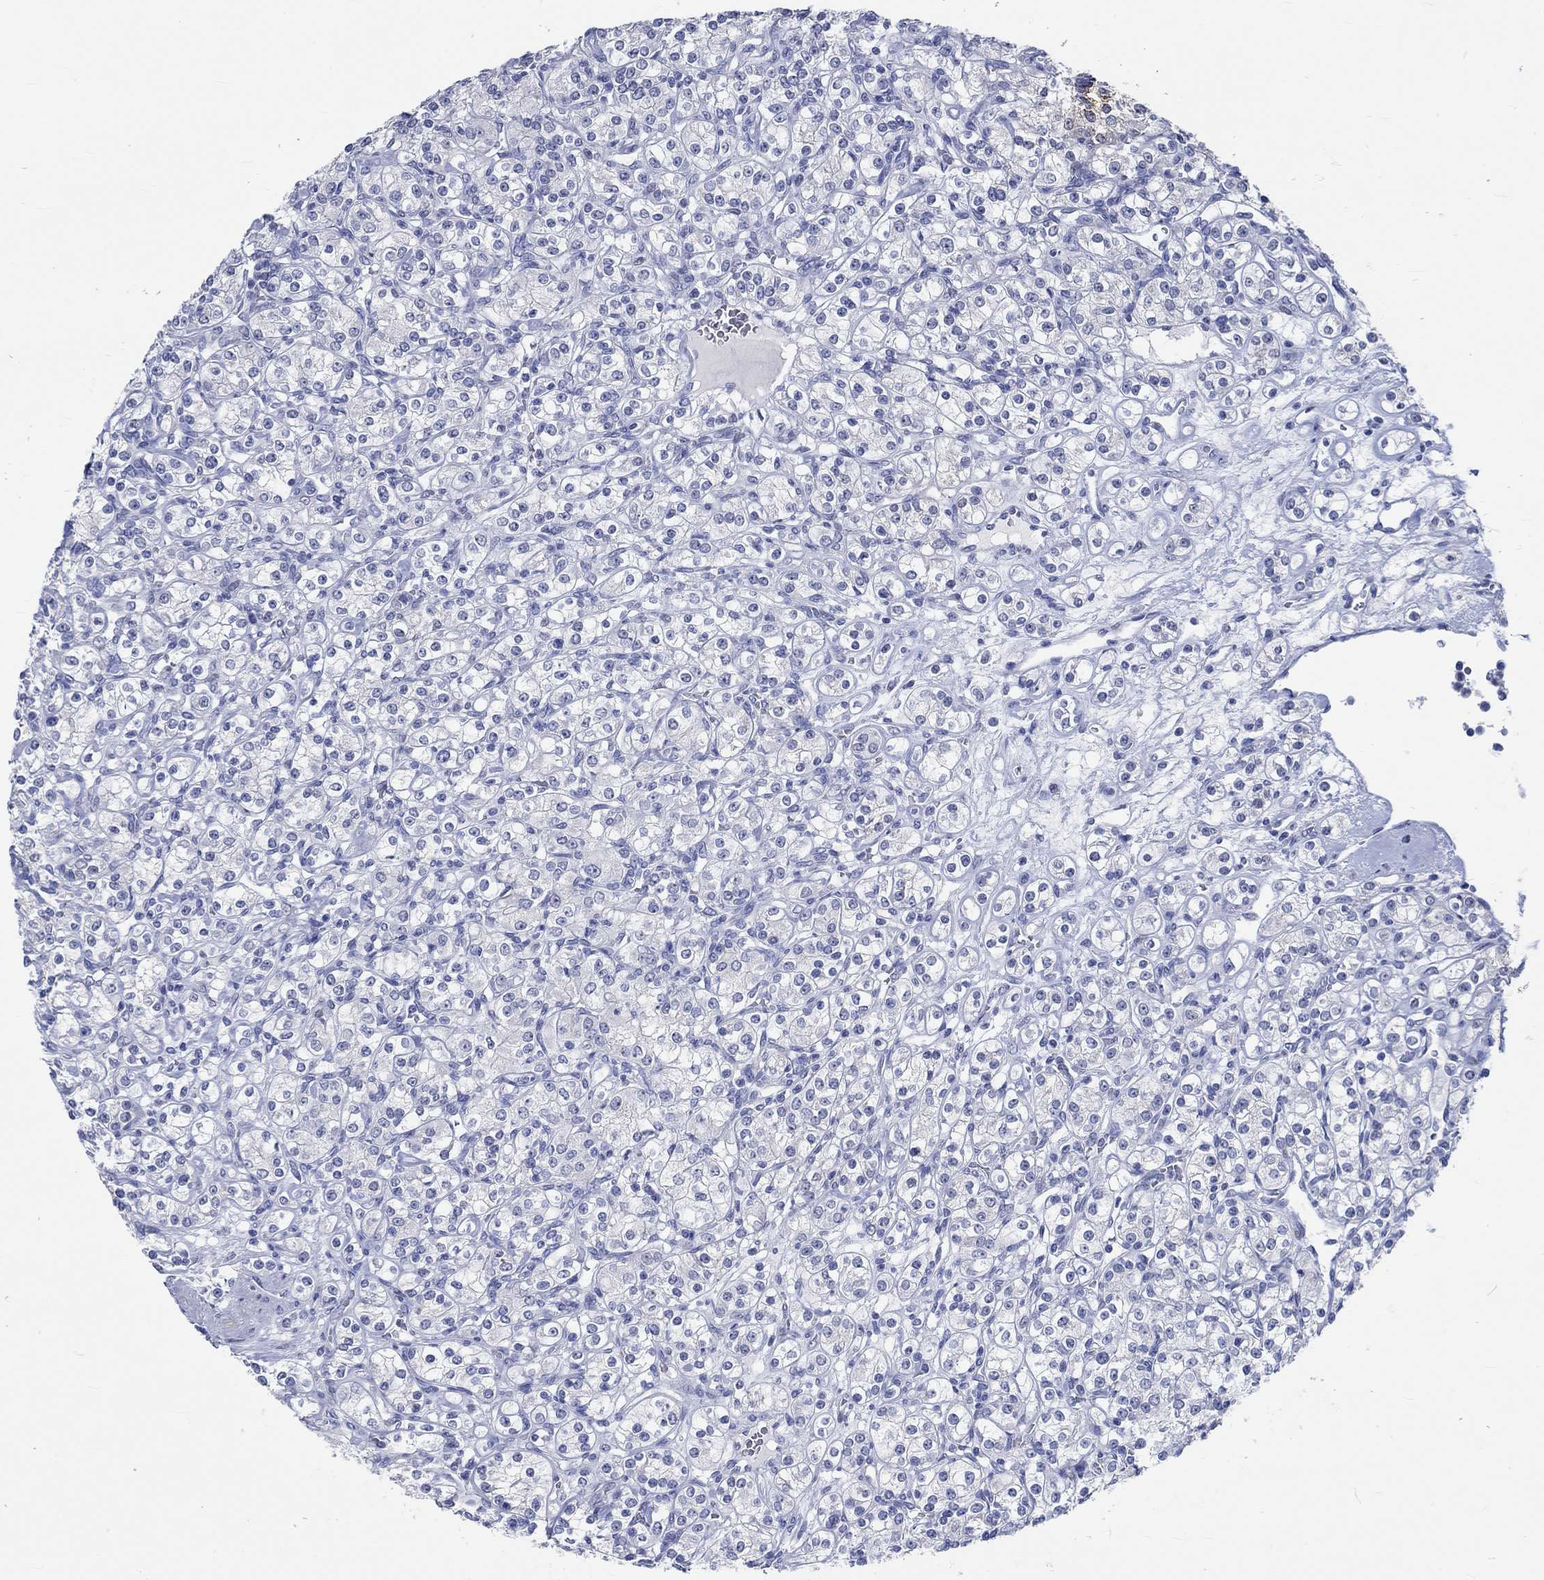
{"staining": {"intensity": "negative", "quantity": "none", "location": "none"}, "tissue": "renal cancer", "cell_type": "Tumor cells", "image_type": "cancer", "snomed": [{"axis": "morphology", "description": "Adenocarcinoma, NOS"}, {"axis": "topography", "description": "Kidney"}], "caption": "This is an IHC image of adenocarcinoma (renal). There is no staining in tumor cells.", "gene": "C4orf47", "patient": {"sex": "male", "age": 77}}